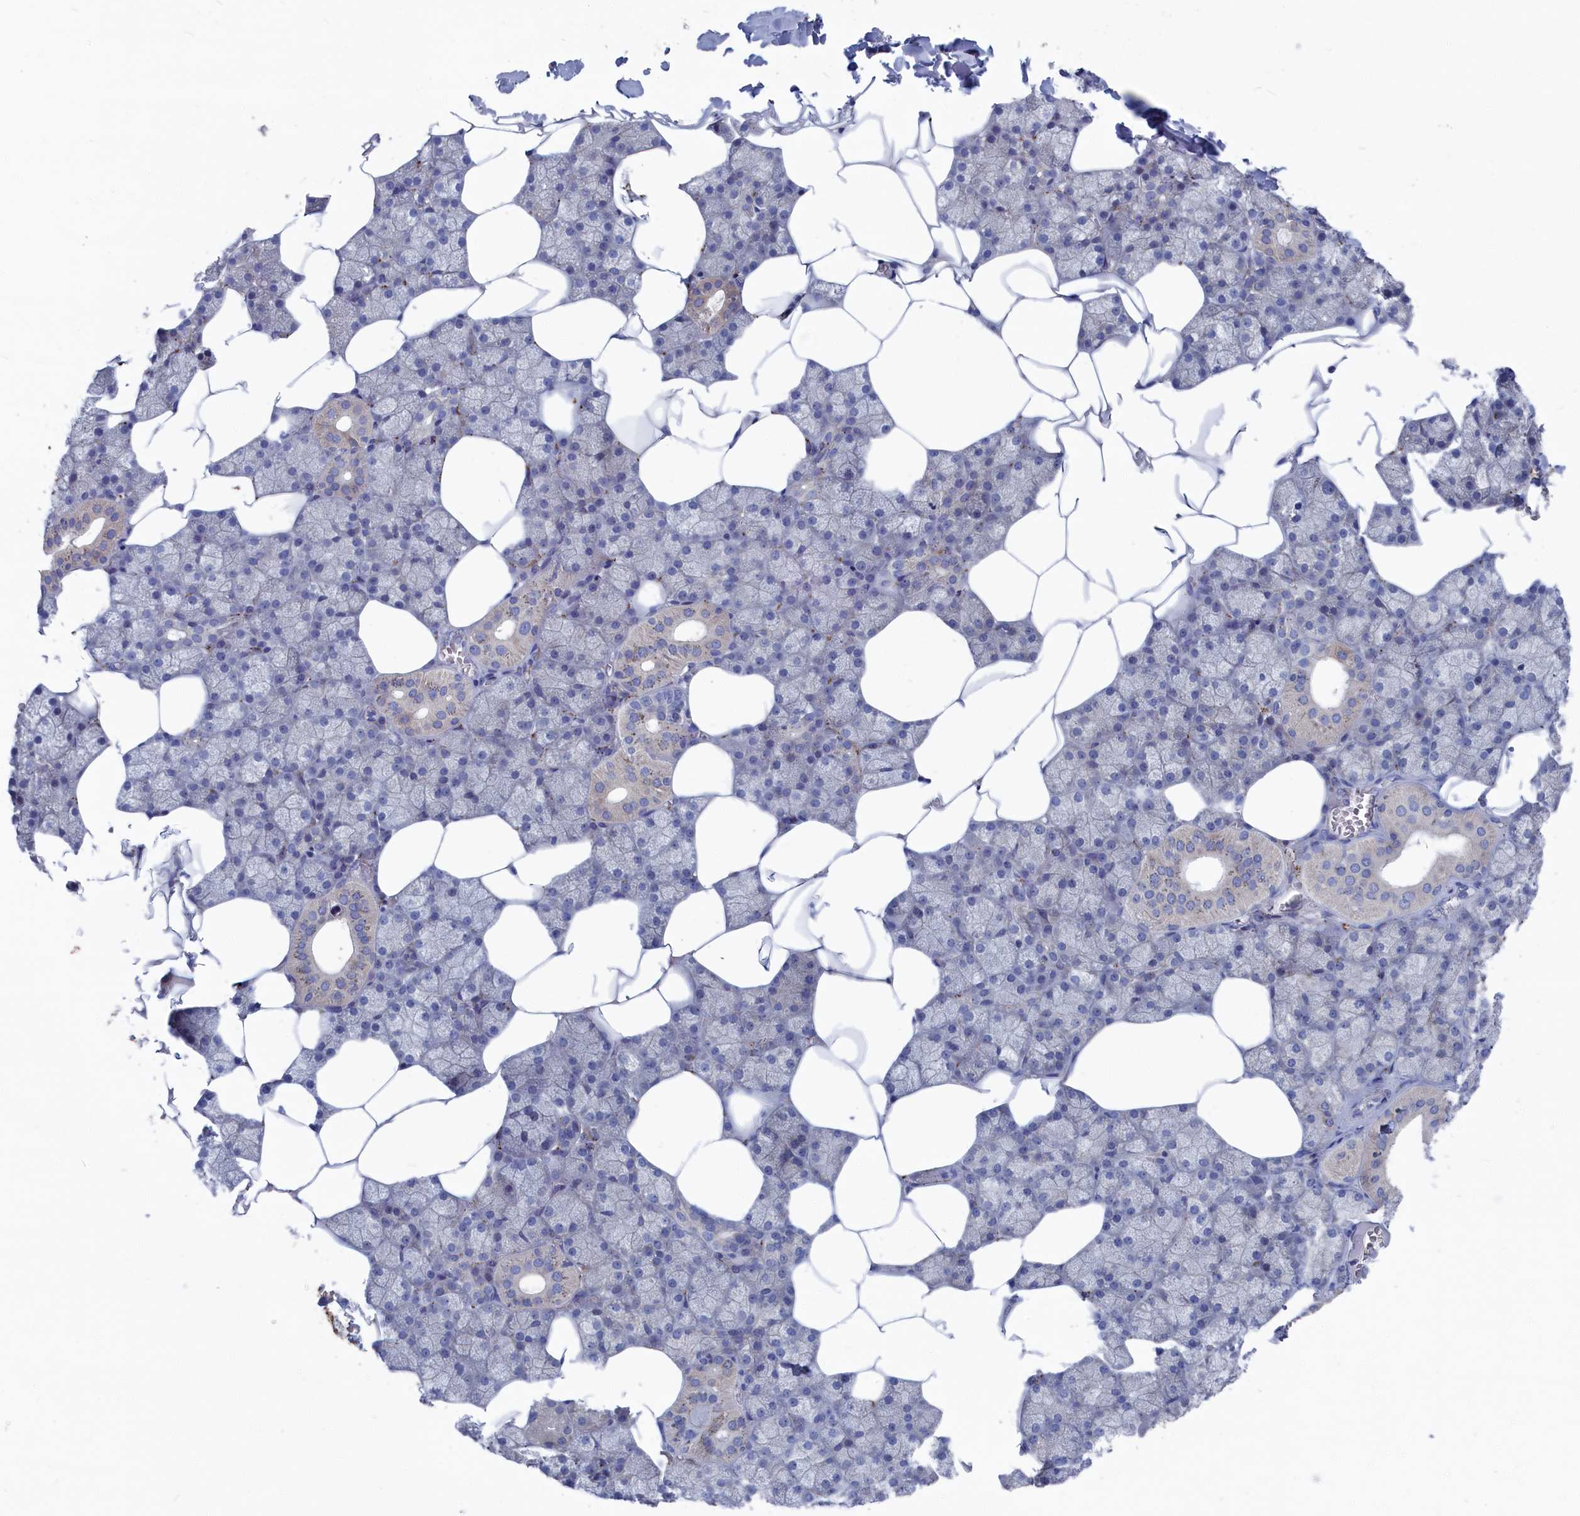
{"staining": {"intensity": "moderate", "quantity": "<25%", "location": "cytoplasmic/membranous"}, "tissue": "salivary gland", "cell_type": "Glandular cells", "image_type": "normal", "snomed": [{"axis": "morphology", "description": "Normal tissue, NOS"}, {"axis": "topography", "description": "Salivary gland"}], "caption": "Human salivary gland stained for a protein (brown) demonstrates moderate cytoplasmic/membranous positive positivity in approximately <25% of glandular cells.", "gene": "CEND1", "patient": {"sex": "male", "age": 62}}